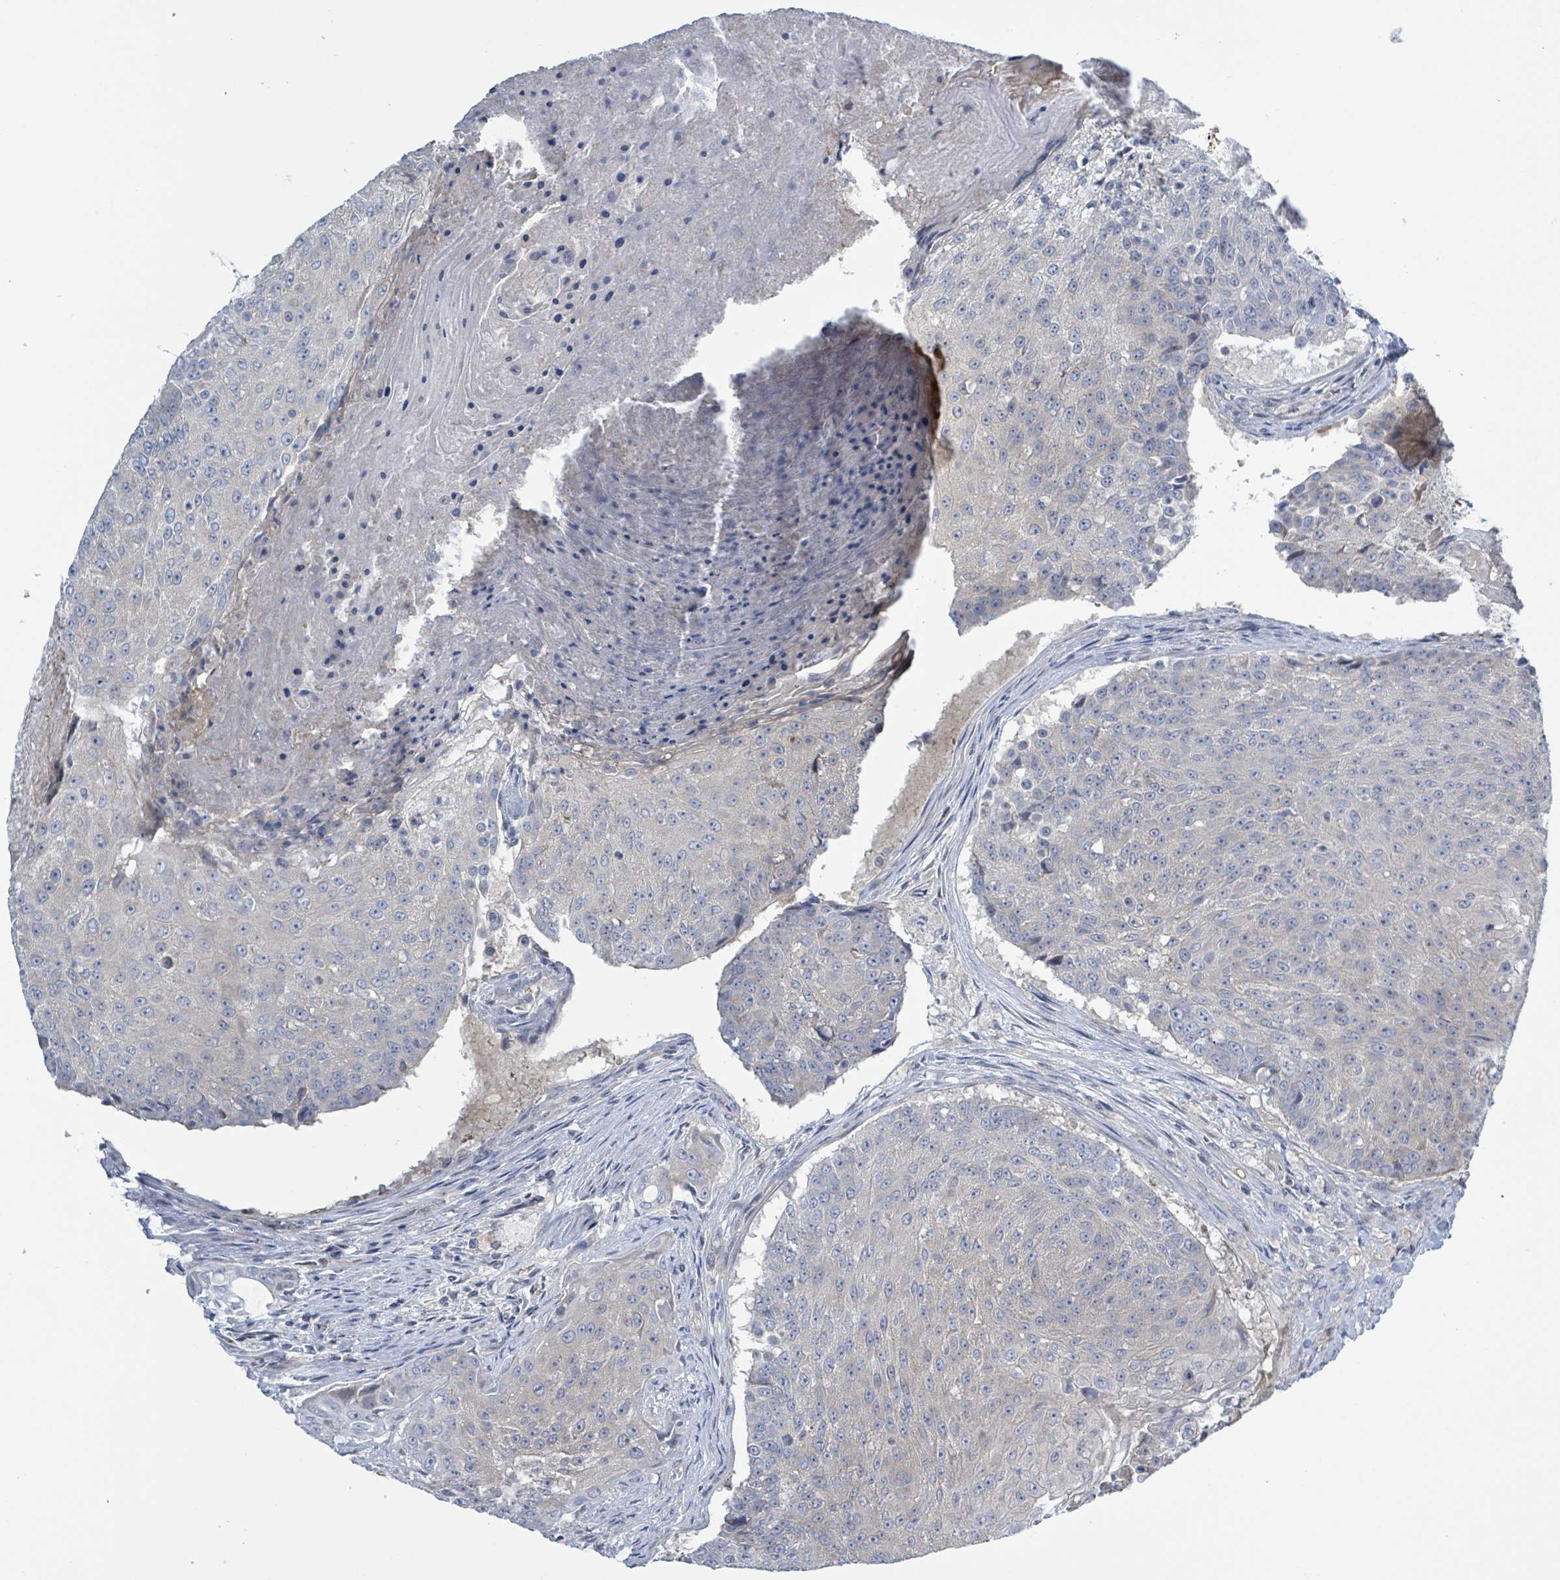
{"staining": {"intensity": "weak", "quantity": "<25%", "location": "cytoplasmic/membranous"}, "tissue": "urothelial cancer", "cell_type": "Tumor cells", "image_type": "cancer", "snomed": [{"axis": "morphology", "description": "Urothelial carcinoma, High grade"}, {"axis": "topography", "description": "Urinary bladder"}], "caption": "A high-resolution histopathology image shows immunohistochemistry (IHC) staining of urothelial carcinoma (high-grade), which reveals no significant staining in tumor cells. The staining was performed using DAB (3,3'-diaminobenzidine) to visualize the protein expression in brown, while the nuclei were stained in blue with hematoxylin (Magnification: 20x).", "gene": "DGKZ", "patient": {"sex": "female", "age": 63}}